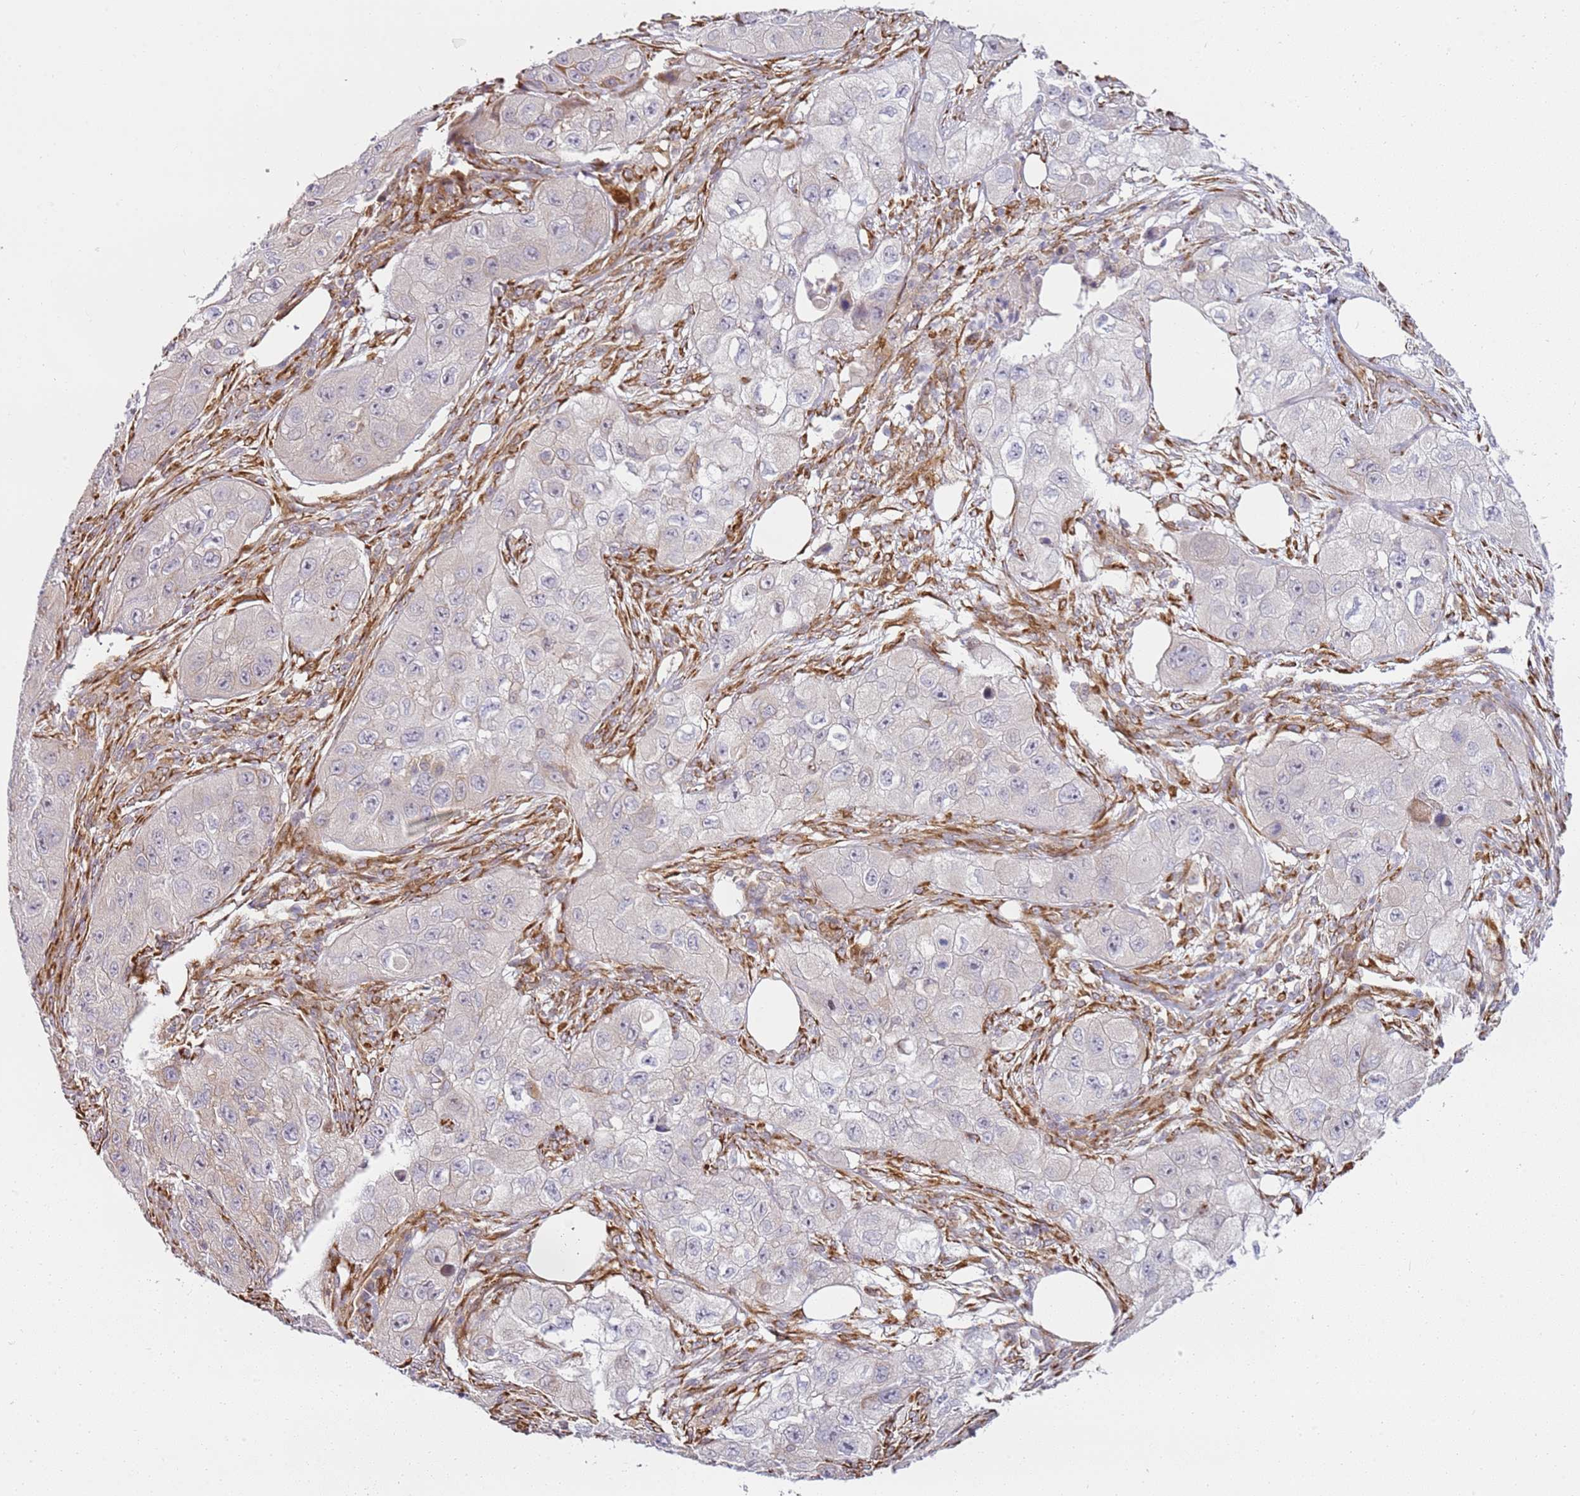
{"staining": {"intensity": "negative", "quantity": "none", "location": "none"}, "tissue": "skin cancer", "cell_type": "Tumor cells", "image_type": "cancer", "snomed": [{"axis": "morphology", "description": "Squamous cell carcinoma, NOS"}, {"axis": "topography", "description": "Skin"}, {"axis": "topography", "description": "Subcutis"}], "caption": "Immunohistochemistry image of human skin cancer stained for a protein (brown), which reveals no staining in tumor cells. (DAB (3,3'-diaminobenzidine) immunohistochemistry (IHC), high magnification).", "gene": "GRAP", "patient": {"sex": "male", "age": 73}}